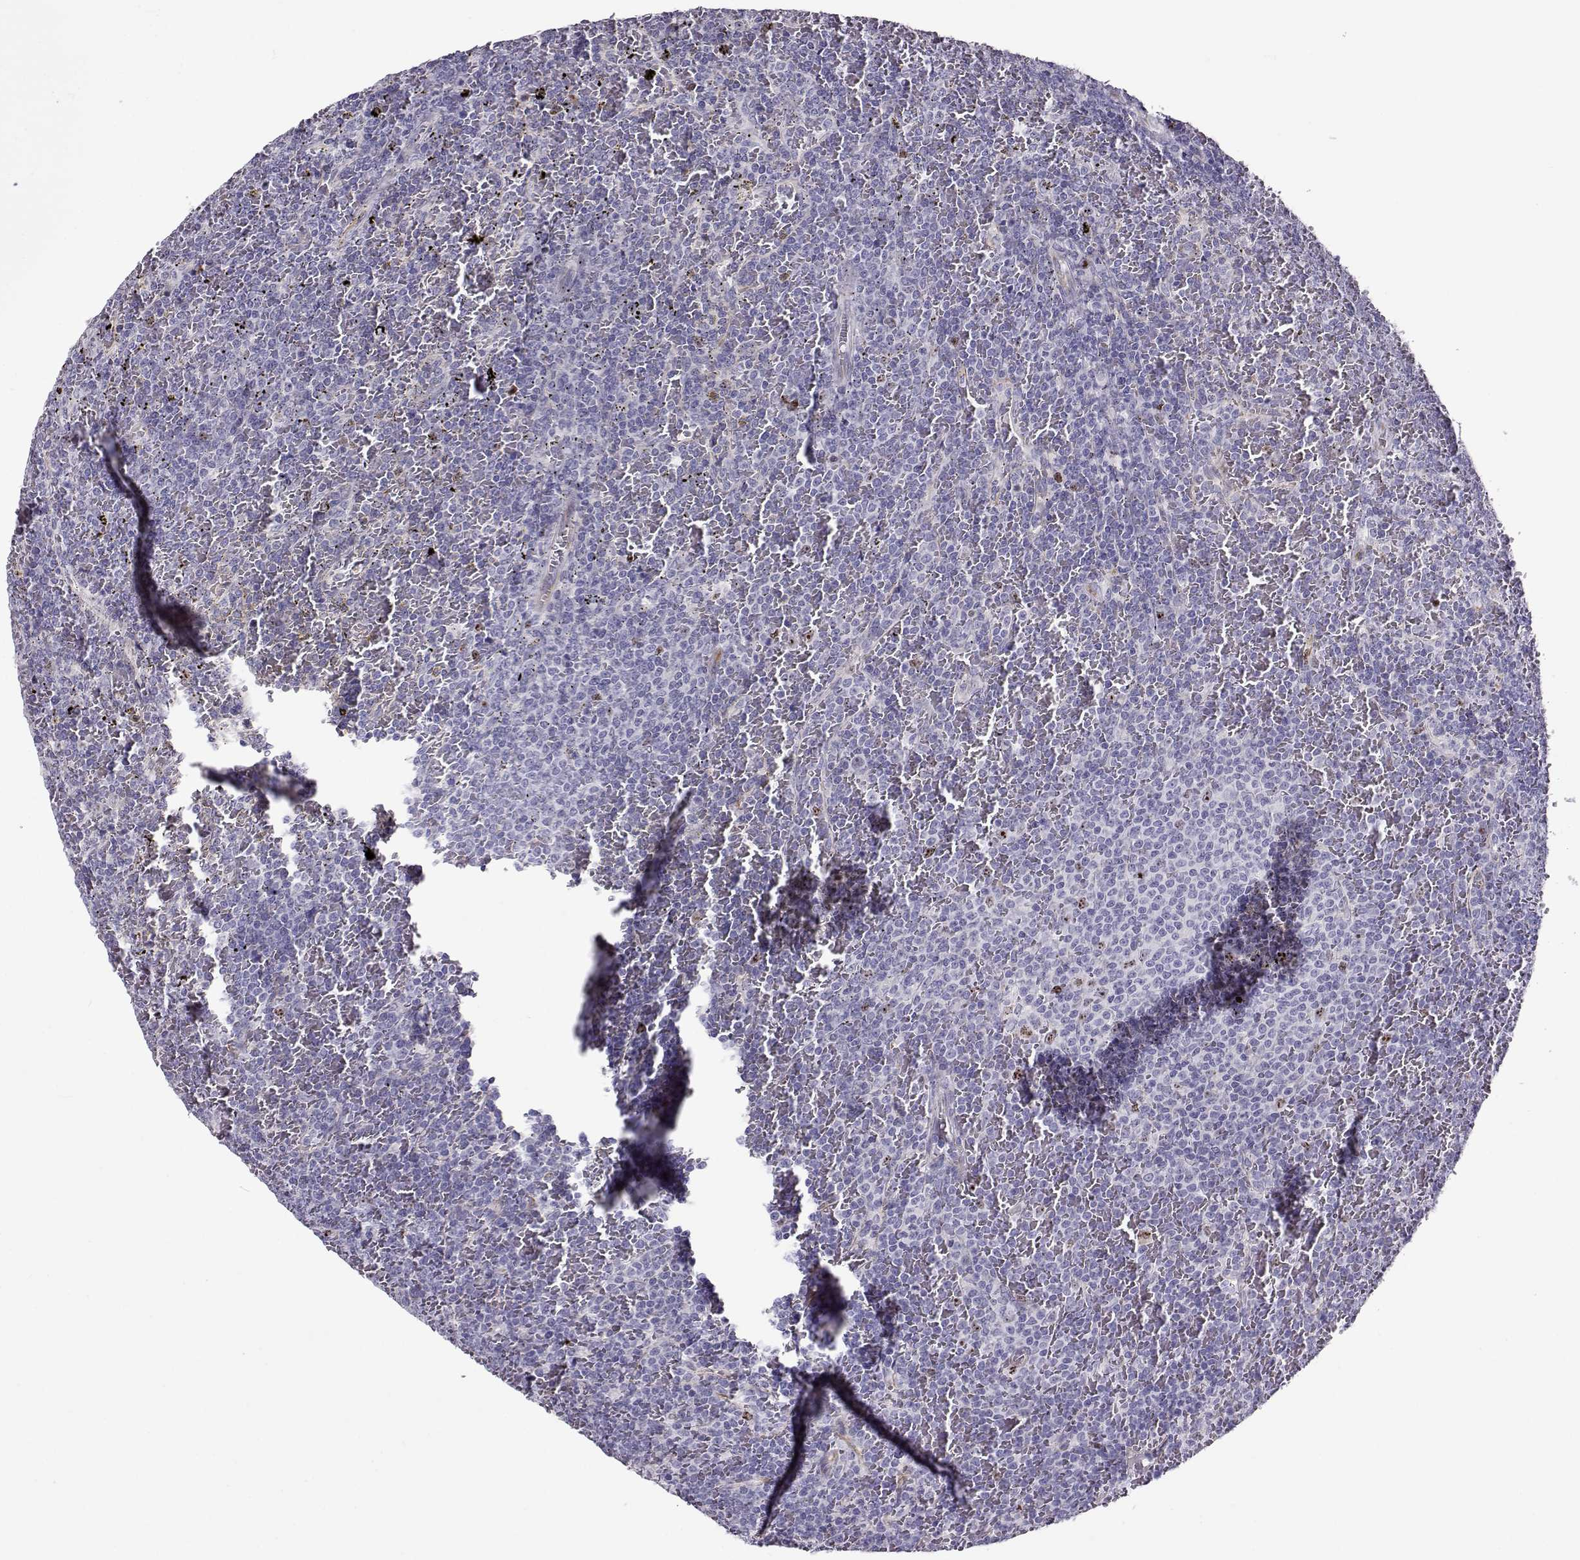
{"staining": {"intensity": "negative", "quantity": "none", "location": "none"}, "tissue": "lymphoma", "cell_type": "Tumor cells", "image_type": "cancer", "snomed": [{"axis": "morphology", "description": "Malignant lymphoma, non-Hodgkin's type, Low grade"}, {"axis": "topography", "description": "Spleen"}], "caption": "Micrograph shows no significant protein expression in tumor cells of lymphoma.", "gene": "NPW", "patient": {"sex": "female", "age": 77}}